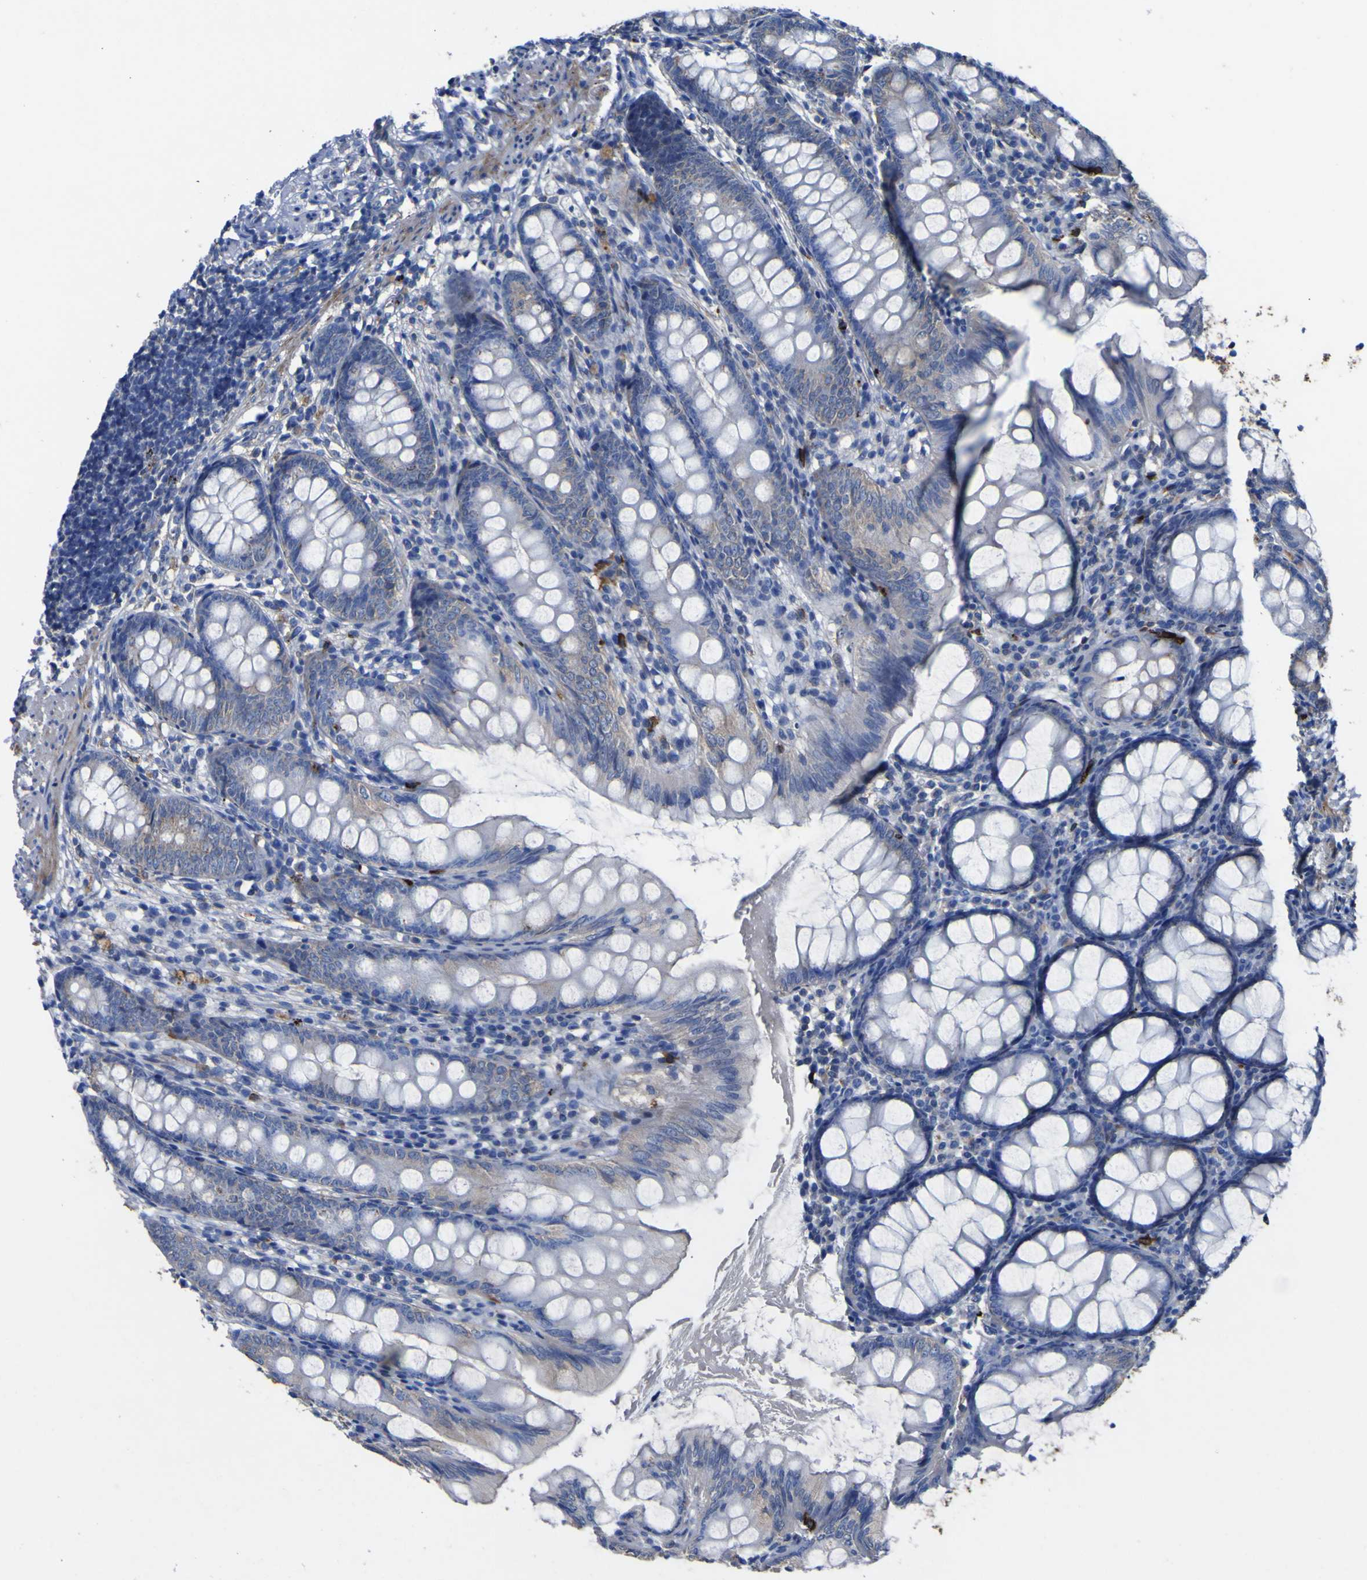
{"staining": {"intensity": "weak", "quantity": "<25%", "location": "cytoplasmic/membranous"}, "tissue": "appendix", "cell_type": "Glandular cells", "image_type": "normal", "snomed": [{"axis": "morphology", "description": "Normal tissue, NOS"}, {"axis": "topography", "description": "Appendix"}], "caption": "Immunohistochemistry (IHC) of normal human appendix demonstrates no positivity in glandular cells.", "gene": "AGO4", "patient": {"sex": "female", "age": 77}}